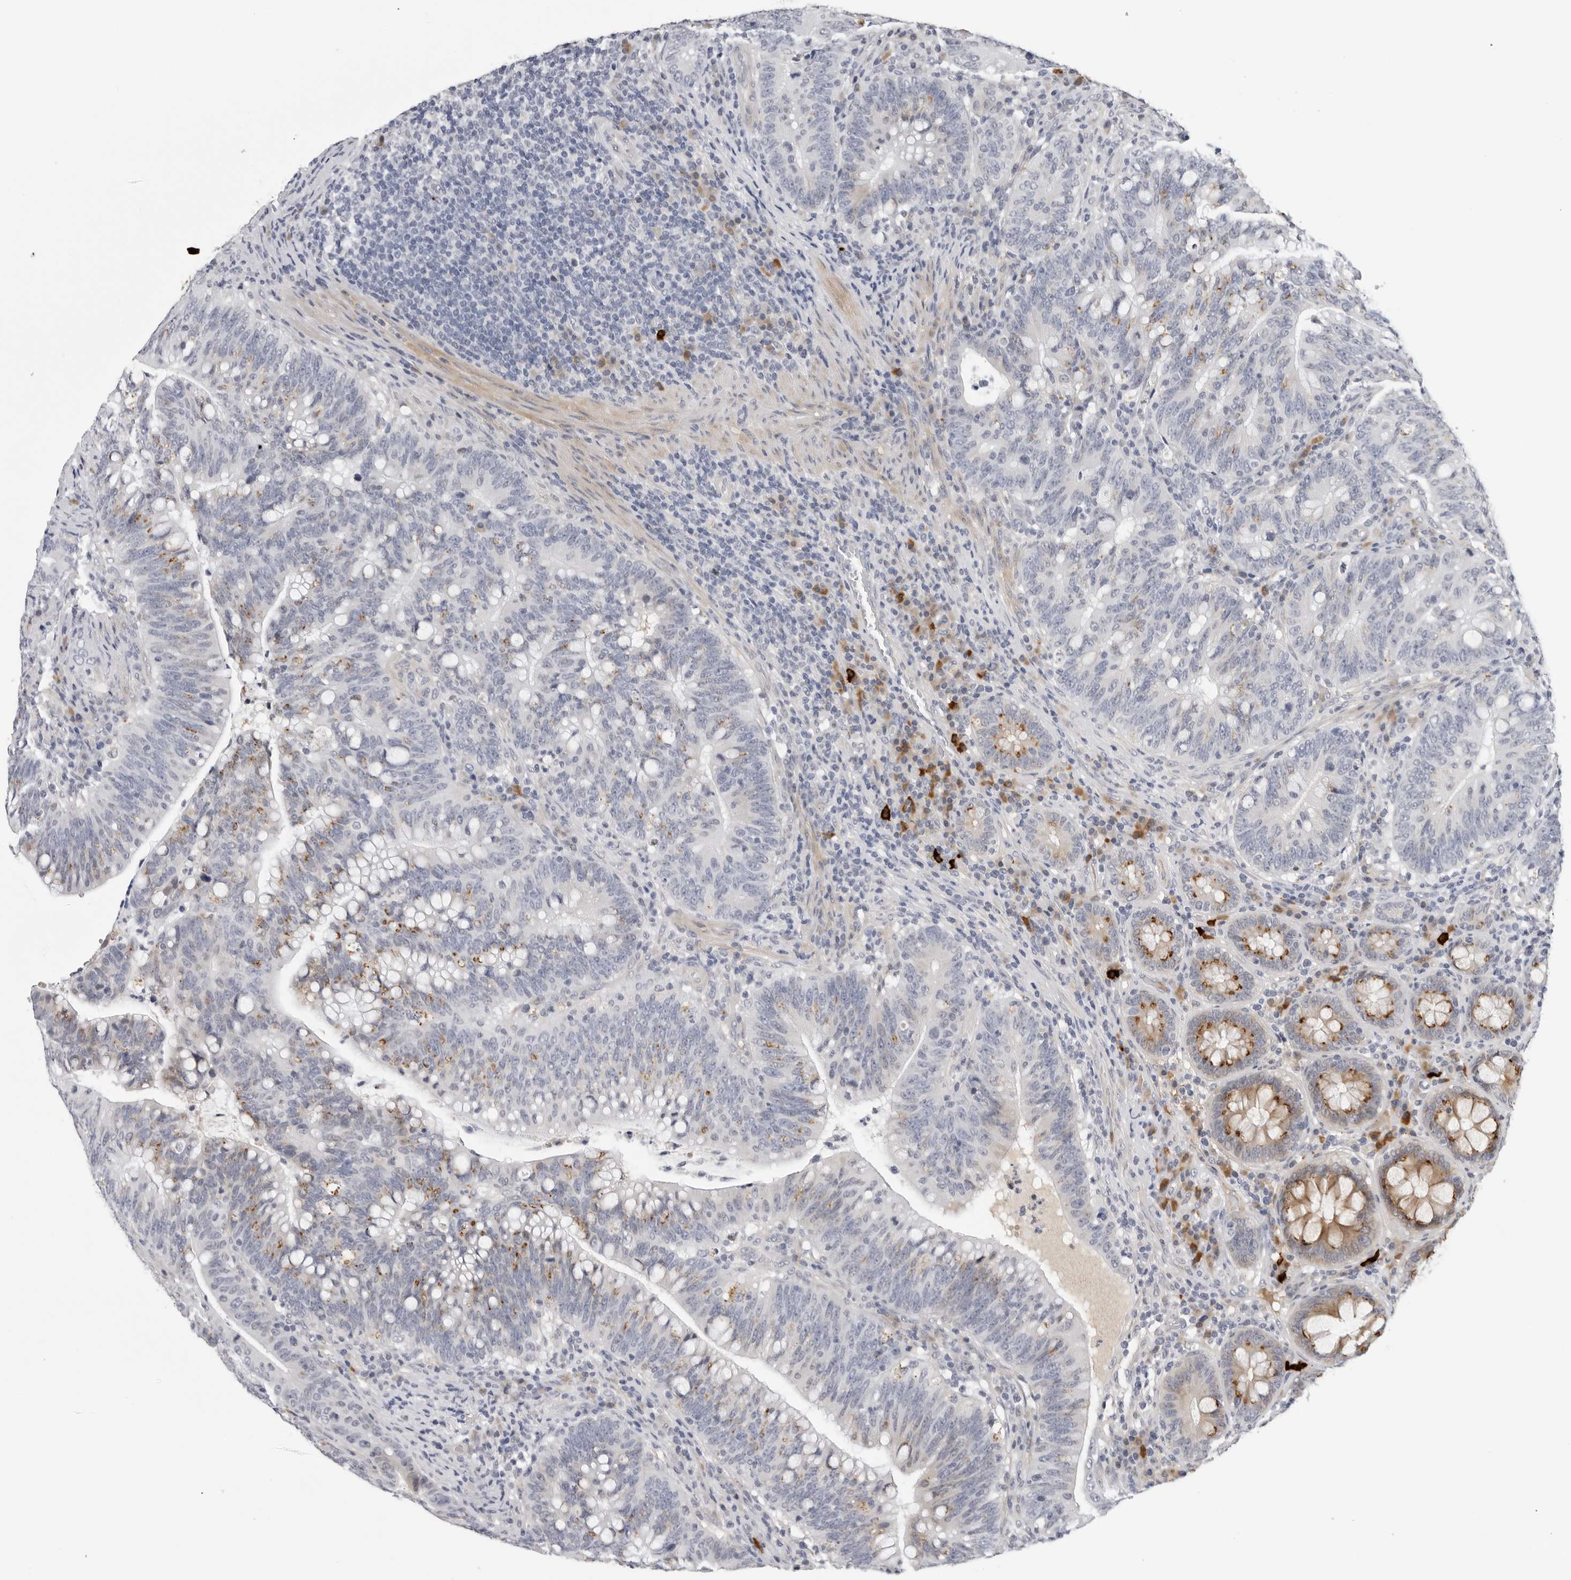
{"staining": {"intensity": "moderate", "quantity": "<25%", "location": "cytoplasmic/membranous"}, "tissue": "colorectal cancer", "cell_type": "Tumor cells", "image_type": "cancer", "snomed": [{"axis": "morphology", "description": "Adenocarcinoma, NOS"}, {"axis": "topography", "description": "Colon"}], "caption": "DAB (3,3'-diaminobenzidine) immunohistochemical staining of colorectal cancer (adenocarcinoma) exhibits moderate cytoplasmic/membranous protein expression in about <25% of tumor cells.", "gene": "ZNF502", "patient": {"sex": "female", "age": 66}}